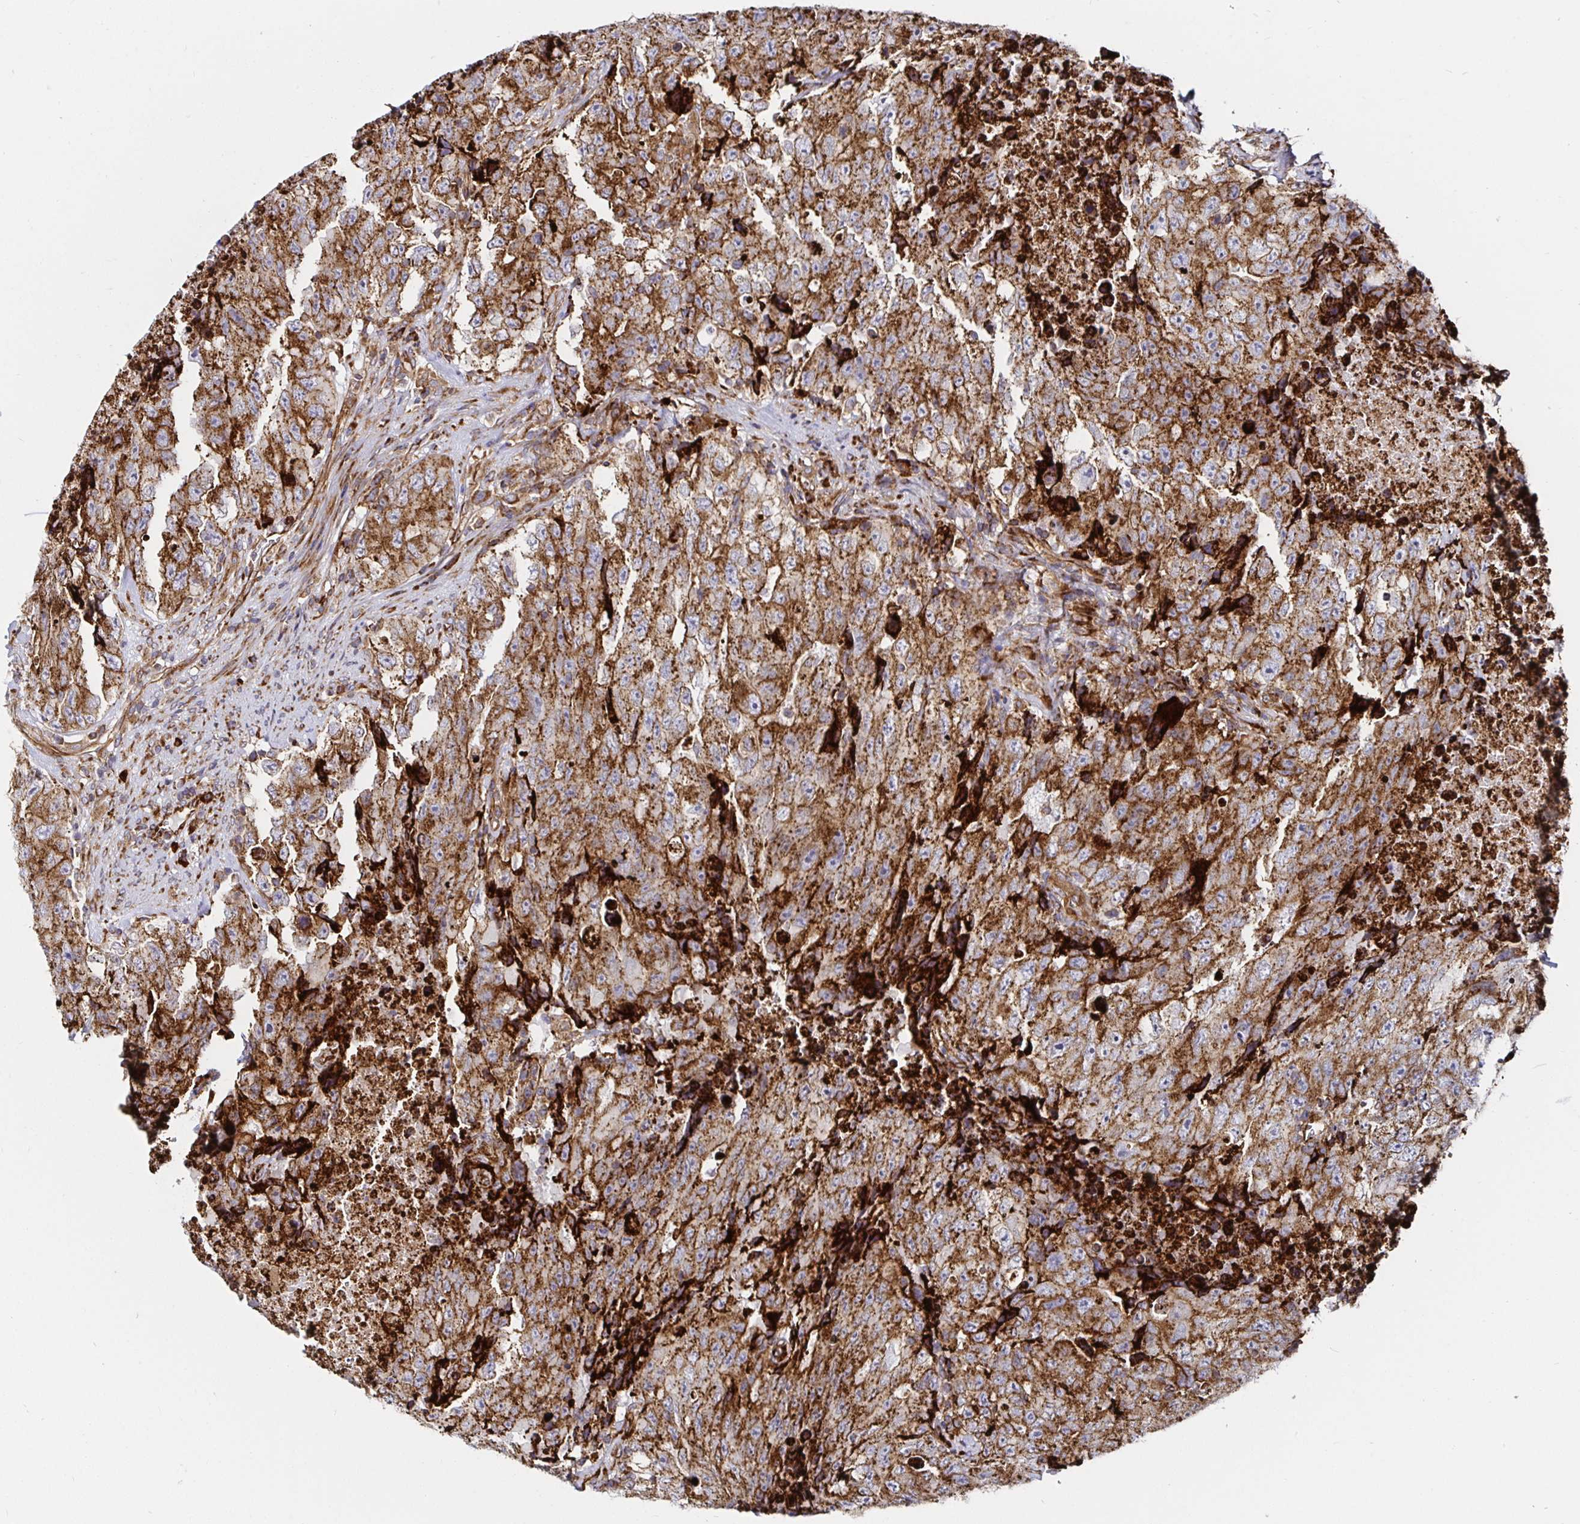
{"staining": {"intensity": "moderate", "quantity": ">75%", "location": "cytoplasmic/membranous"}, "tissue": "testis cancer", "cell_type": "Tumor cells", "image_type": "cancer", "snomed": [{"axis": "morphology", "description": "Carcinoma, Embryonal, NOS"}, {"axis": "topography", "description": "Testis"}], "caption": "Immunohistochemistry (IHC) of testis embryonal carcinoma exhibits medium levels of moderate cytoplasmic/membranous positivity in approximately >75% of tumor cells. (DAB IHC, brown staining for protein, blue staining for nuclei).", "gene": "SMYD3", "patient": {"sex": "male", "age": 24}}